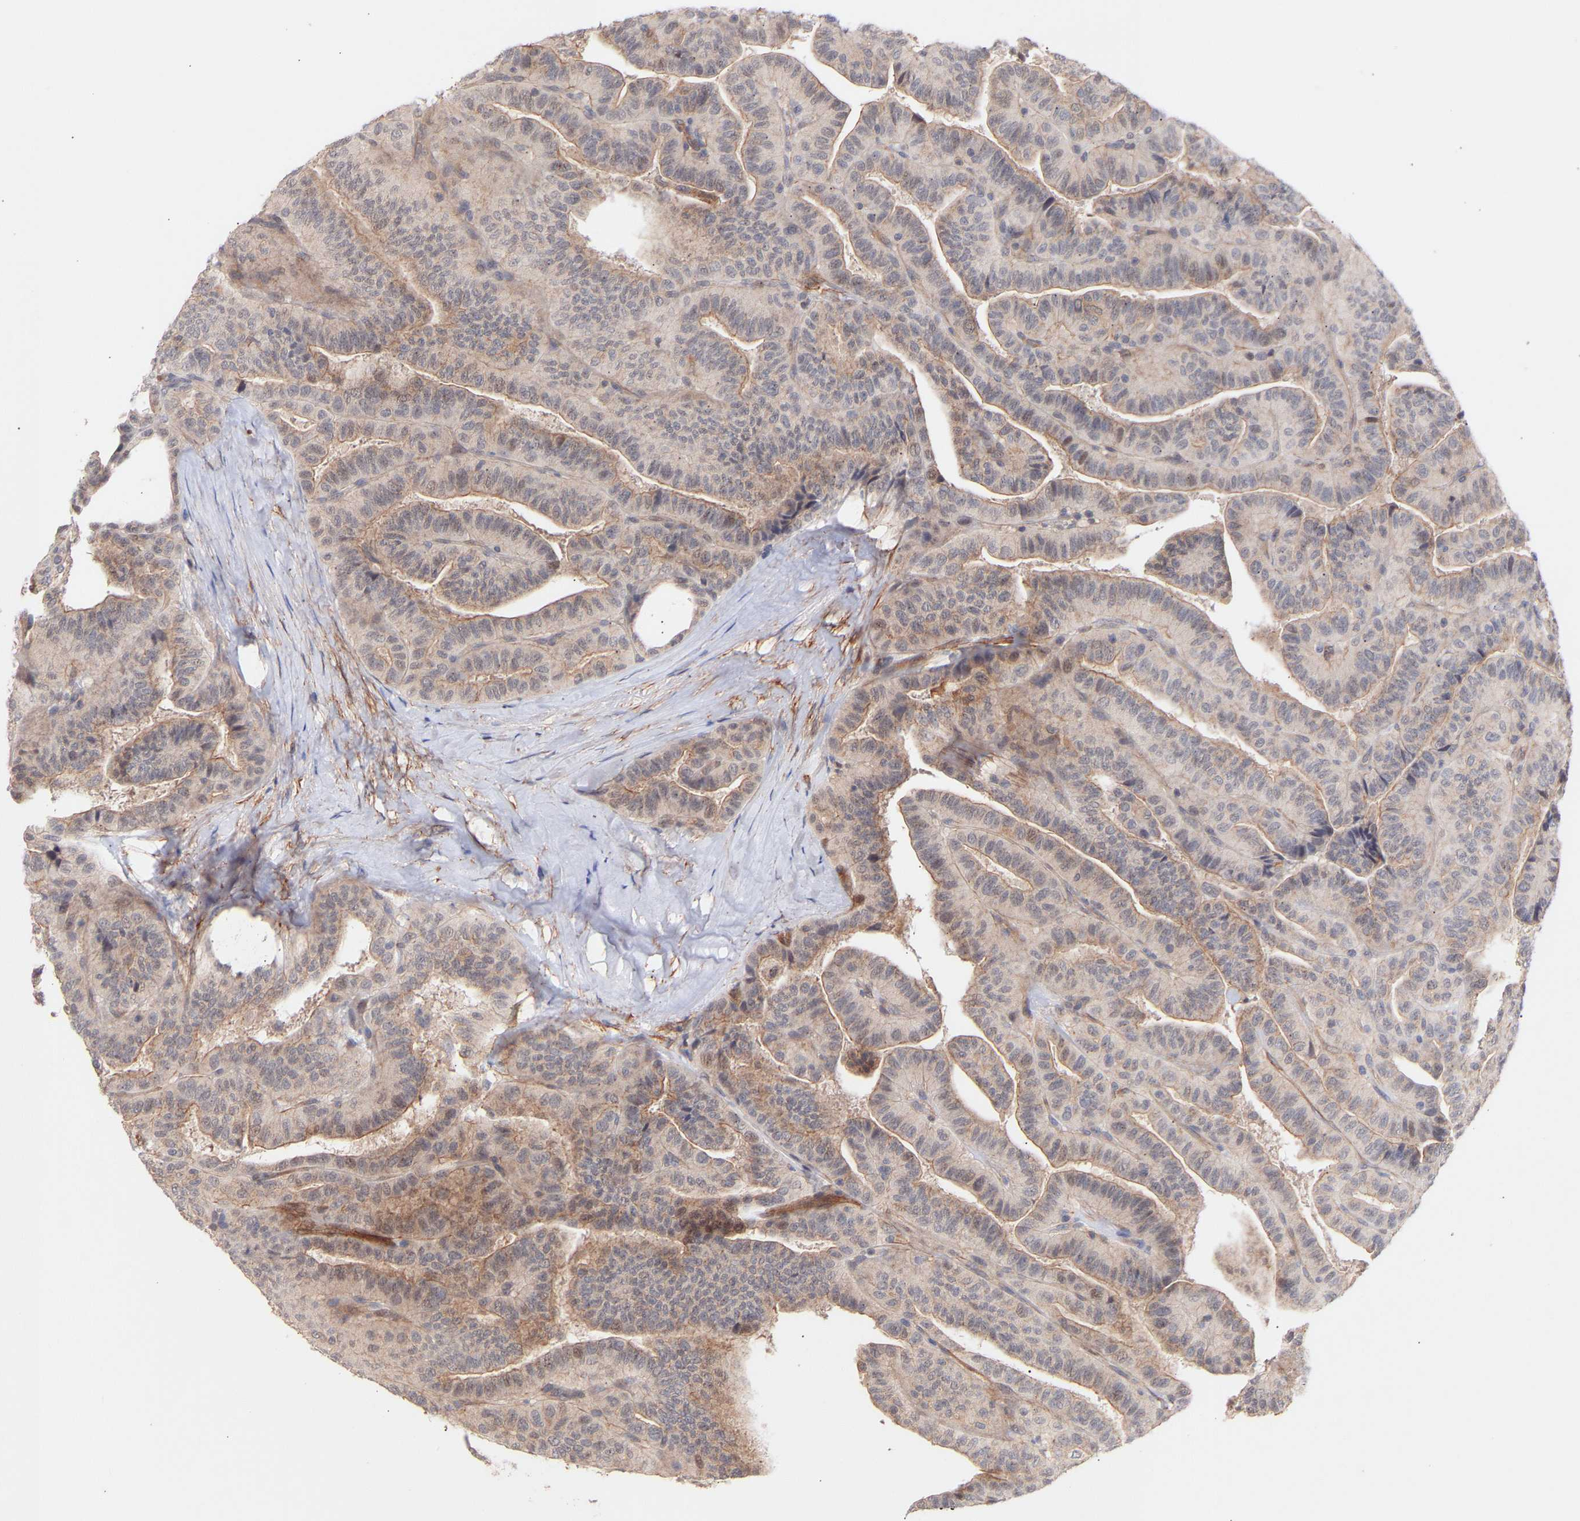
{"staining": {"intensity": "weak", "quantity": "<25%", "location": "cytoplasmic/membranous"}, "tissue": "thyroid cancer", "cell_type": "Tumor cells", "image_type": "cancer", "snomed": [{"axis": "morphology", "description": "Papillary adenocarcinoma, NOS"}, {"axis": "topography", "description": "Thyroid gland"}], "caption": "Papillary adenocarcinoma (thyroid) was stained to show a protein in brown. There is no significant expression in tumor cells.", "gene": "PDLIM5", "patient": {"sex": "male", "age": 77}}